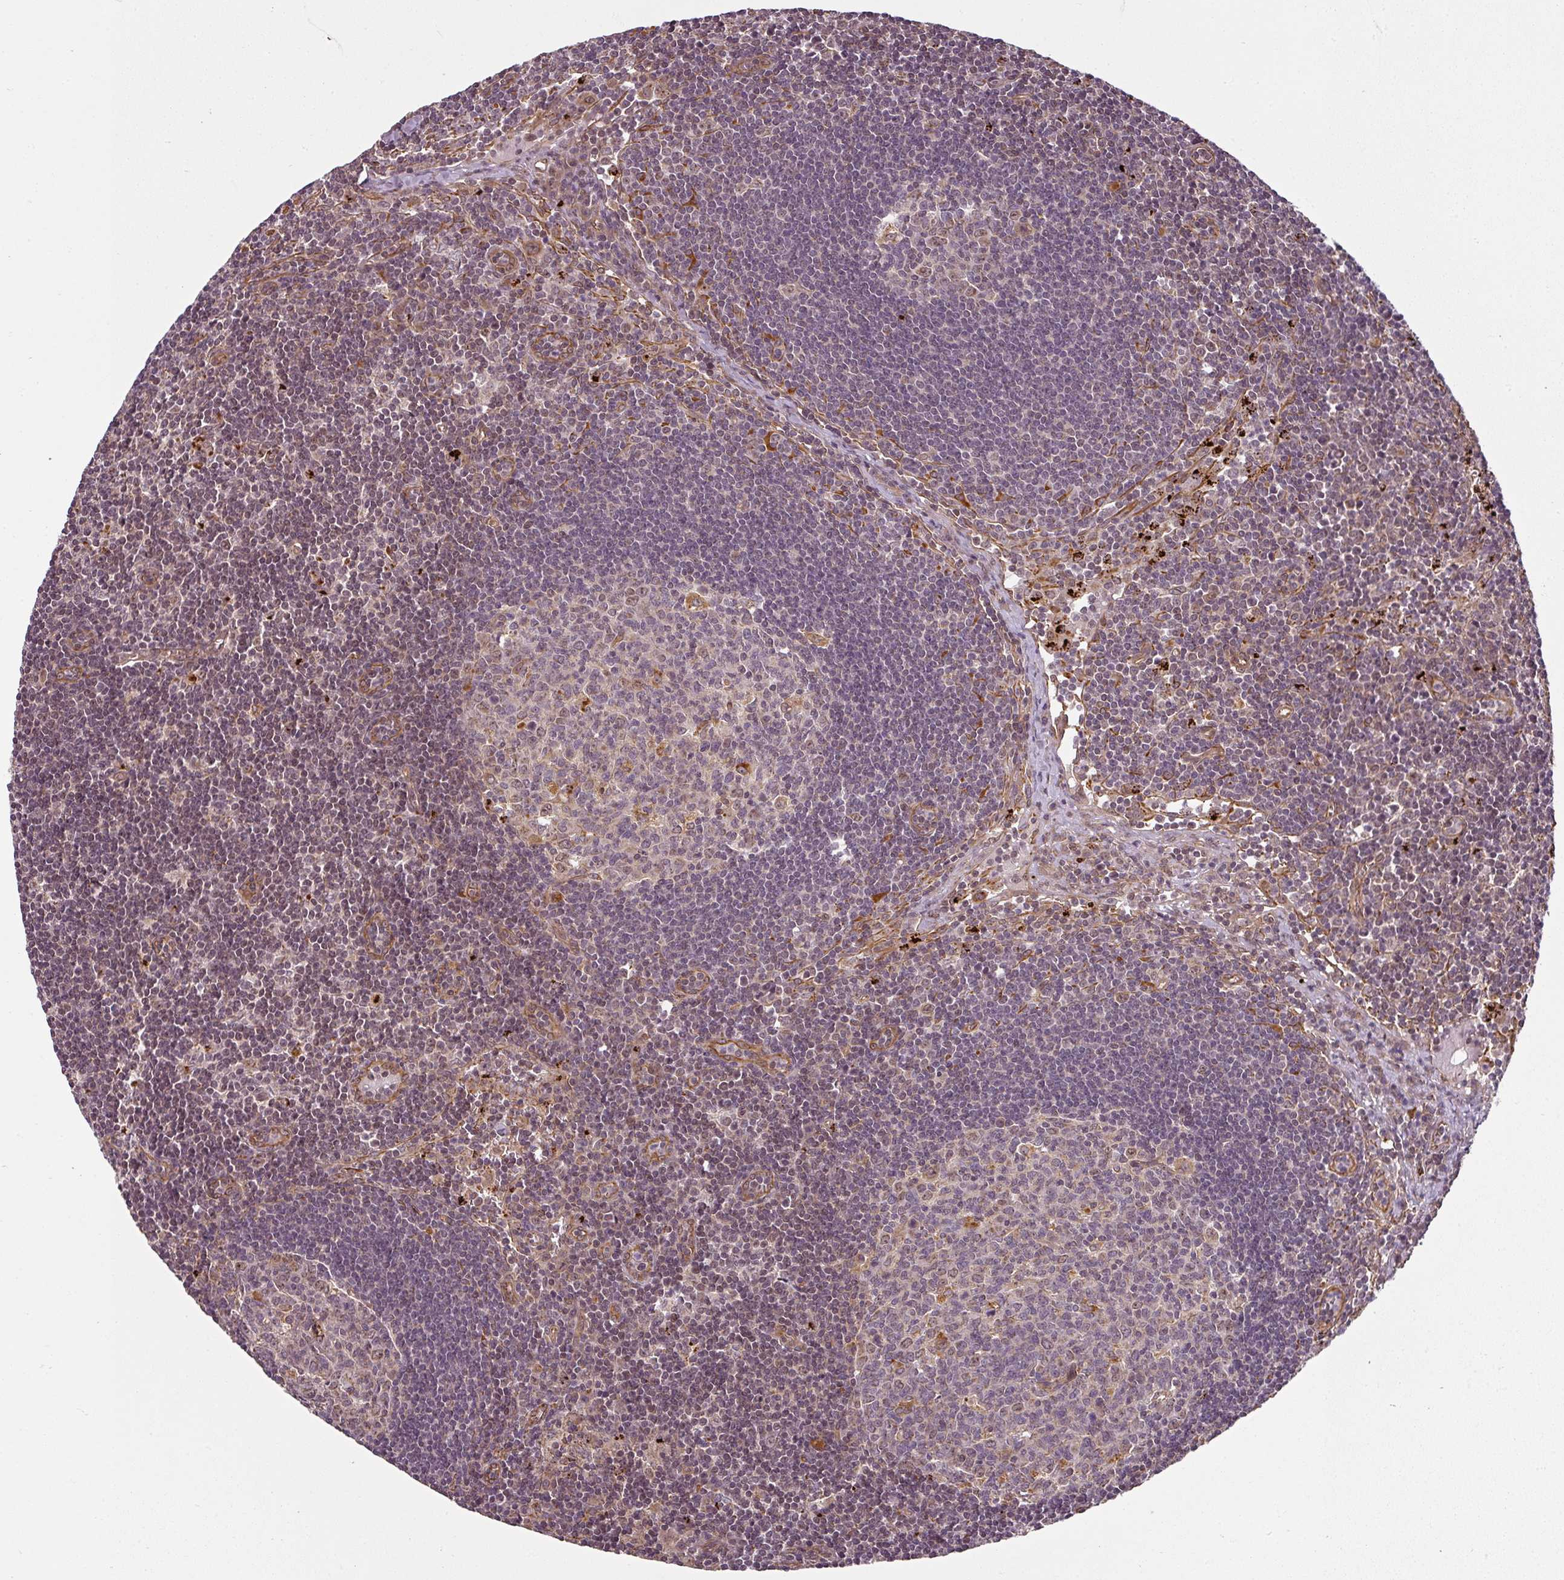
{"staining": {"intensity": "moderate", "quantity": "<25%", "location": "cytoplasmic/membranous"}, "tissue": "lymph node", "cell_type": "Germinal center cells", "image_type": "normal", "snomed": [{"axis": "morphology", "description": "Normal tissue, NOS"}, {"axis": "topography", "description": "Lymph node"}], "caption": "Lymph node stained for a protein exhibits moderate cytoplasmic/membranous positivity in germinal center cells. The protein is shown in brown color, while the nuclei are stained blue.", "gene": "DIMT1", "patient": {"sex": "female", "age": 29}}